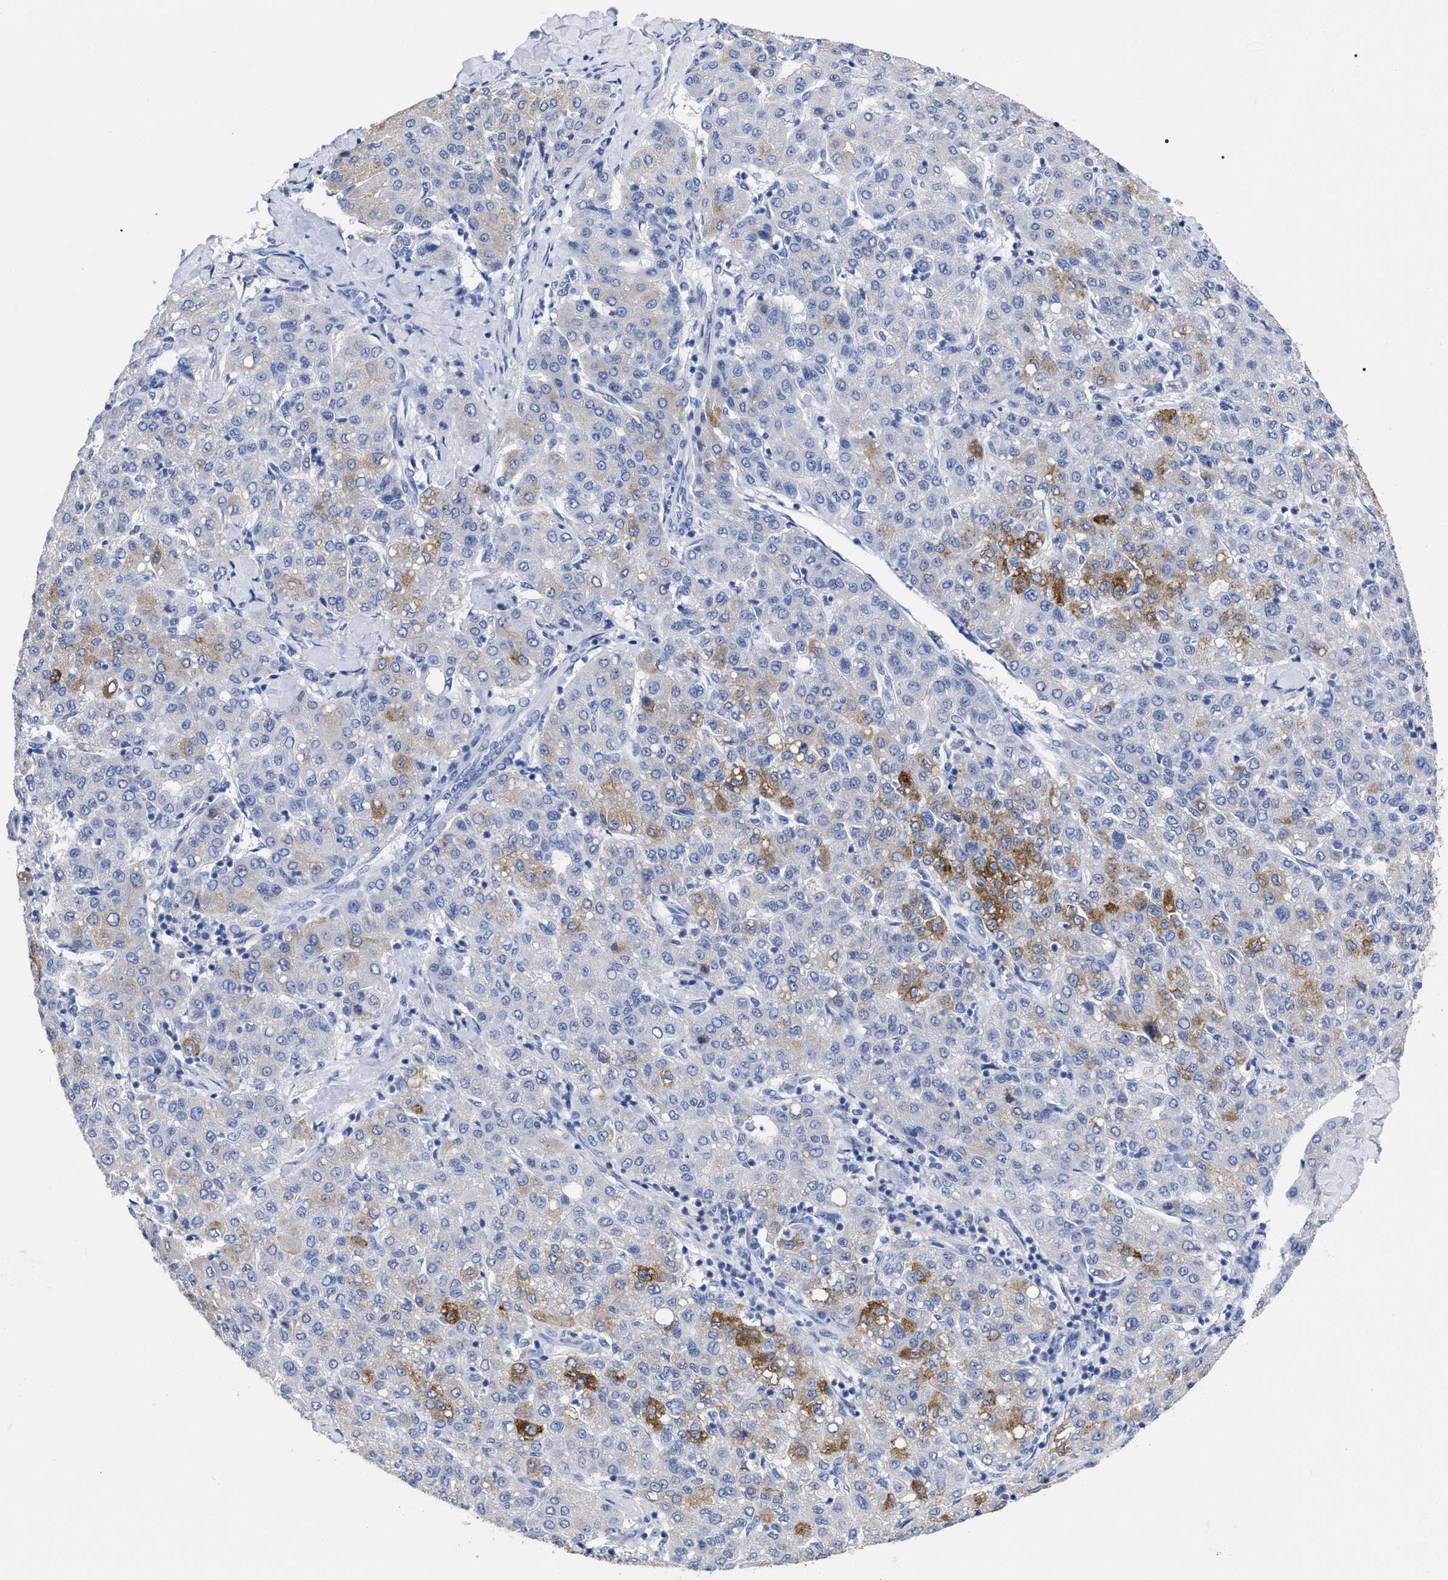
{"staining": {"intensity": "moderate", "quantity": "<25%", "location": "cytoplasmic/membranous"}, "tissue": "liver cancer", "cell_type": "Tumor cells", "image_type": "cancer", "snomed": [{"axis": "morphology", "description": "Carcinoma, Hepatocellular, NOS"}, {"axis": "topography", "description": "Liver"}], "caption": "Tumor cells demonstrate low levels of moderate cytoplasmic/membranous positivity in approximately <25% of cells in liver cancer.", "gene": "ANXA13", "patient": {"sex": "male", "age": 65}}